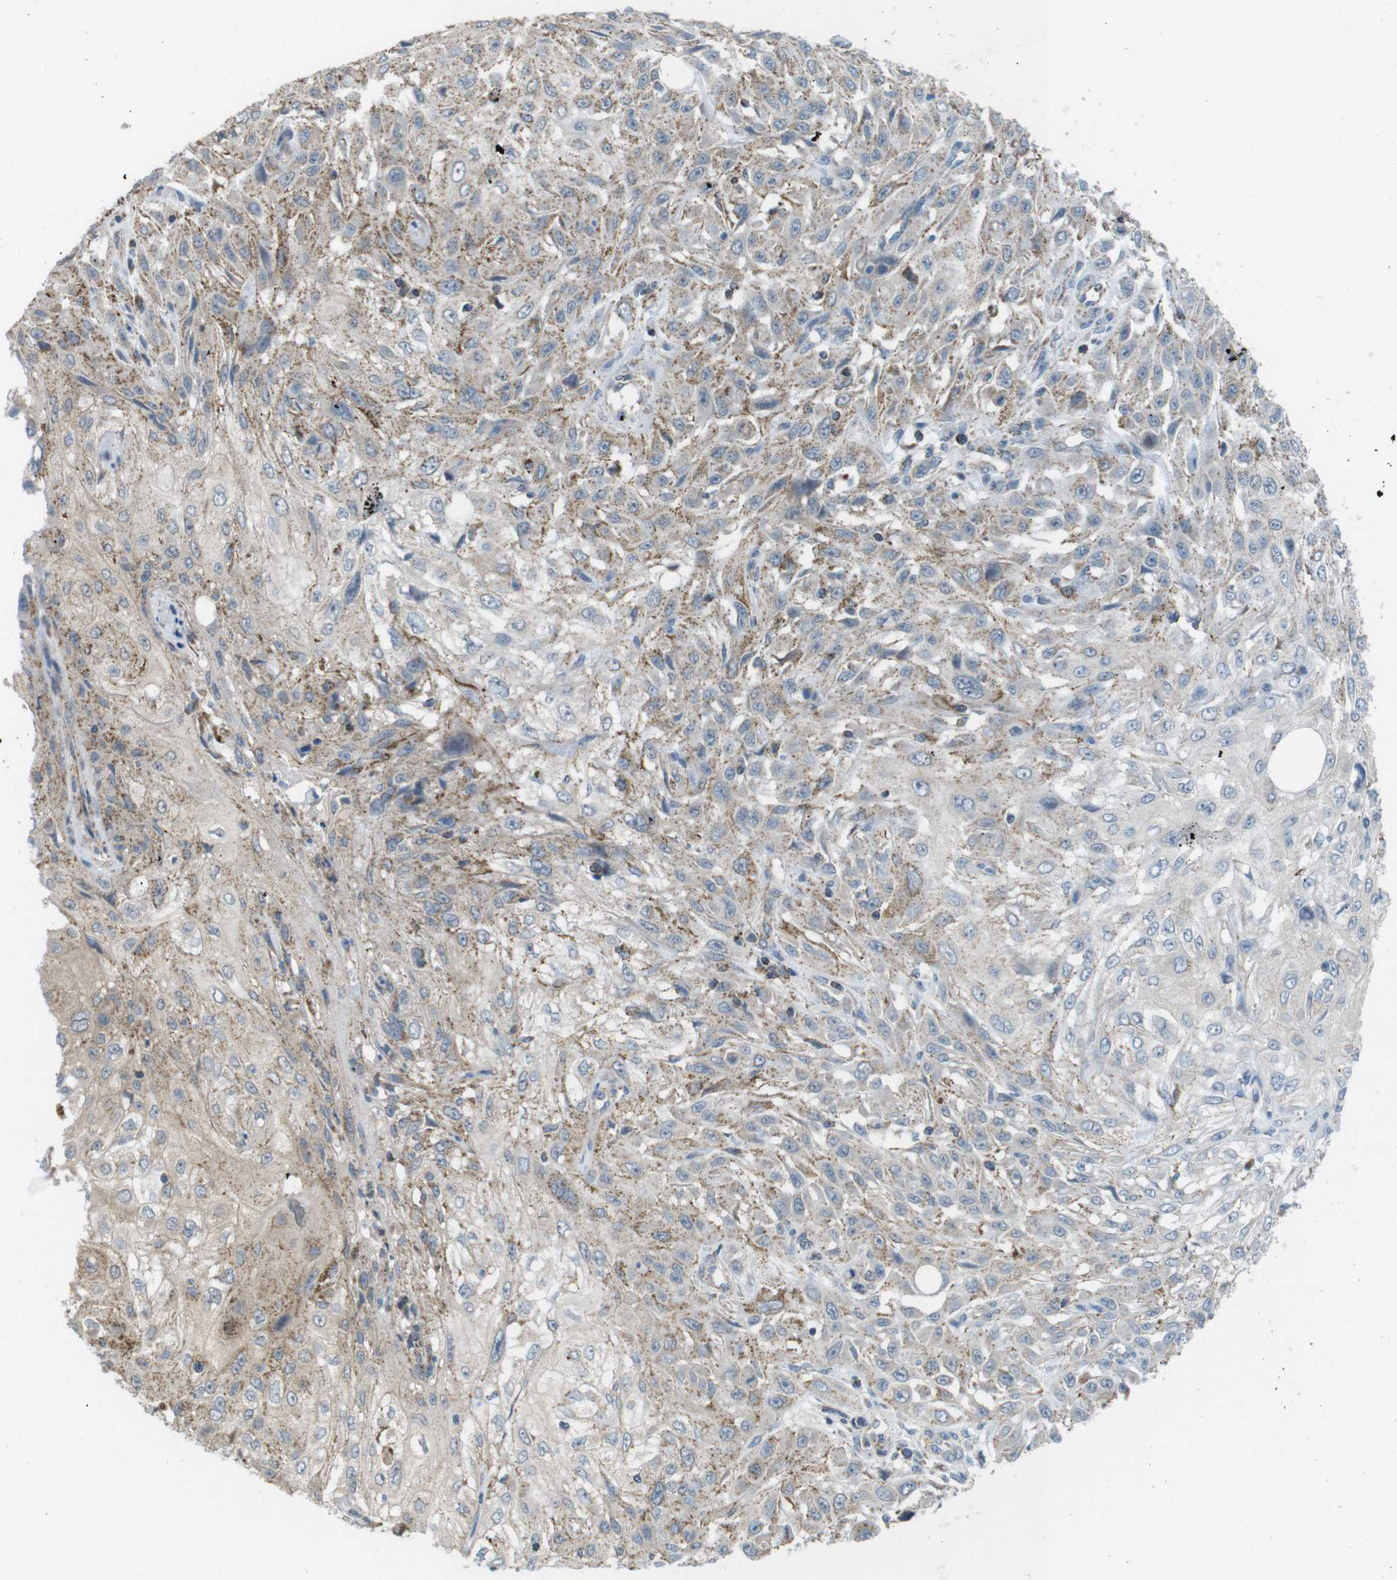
{"staining": {"intensity": "weak", "quantity": "<25%", "location": "cytoplasmic/membranous"}, "tissue": "skin cancer", "cell_type": "Tumor cells", "image_type": "cancer", "snomed": [{"axis": "morphology", "description": "Squamous cell carcinoma, NOS"}, {"axis": "topography", "description": "Skin"}], "caption": "Tumor cells show no significant expression in skin squamous cell carcinoma.", "gene": "GRIK2", "patient": {"sex": "male", "age": 75}}